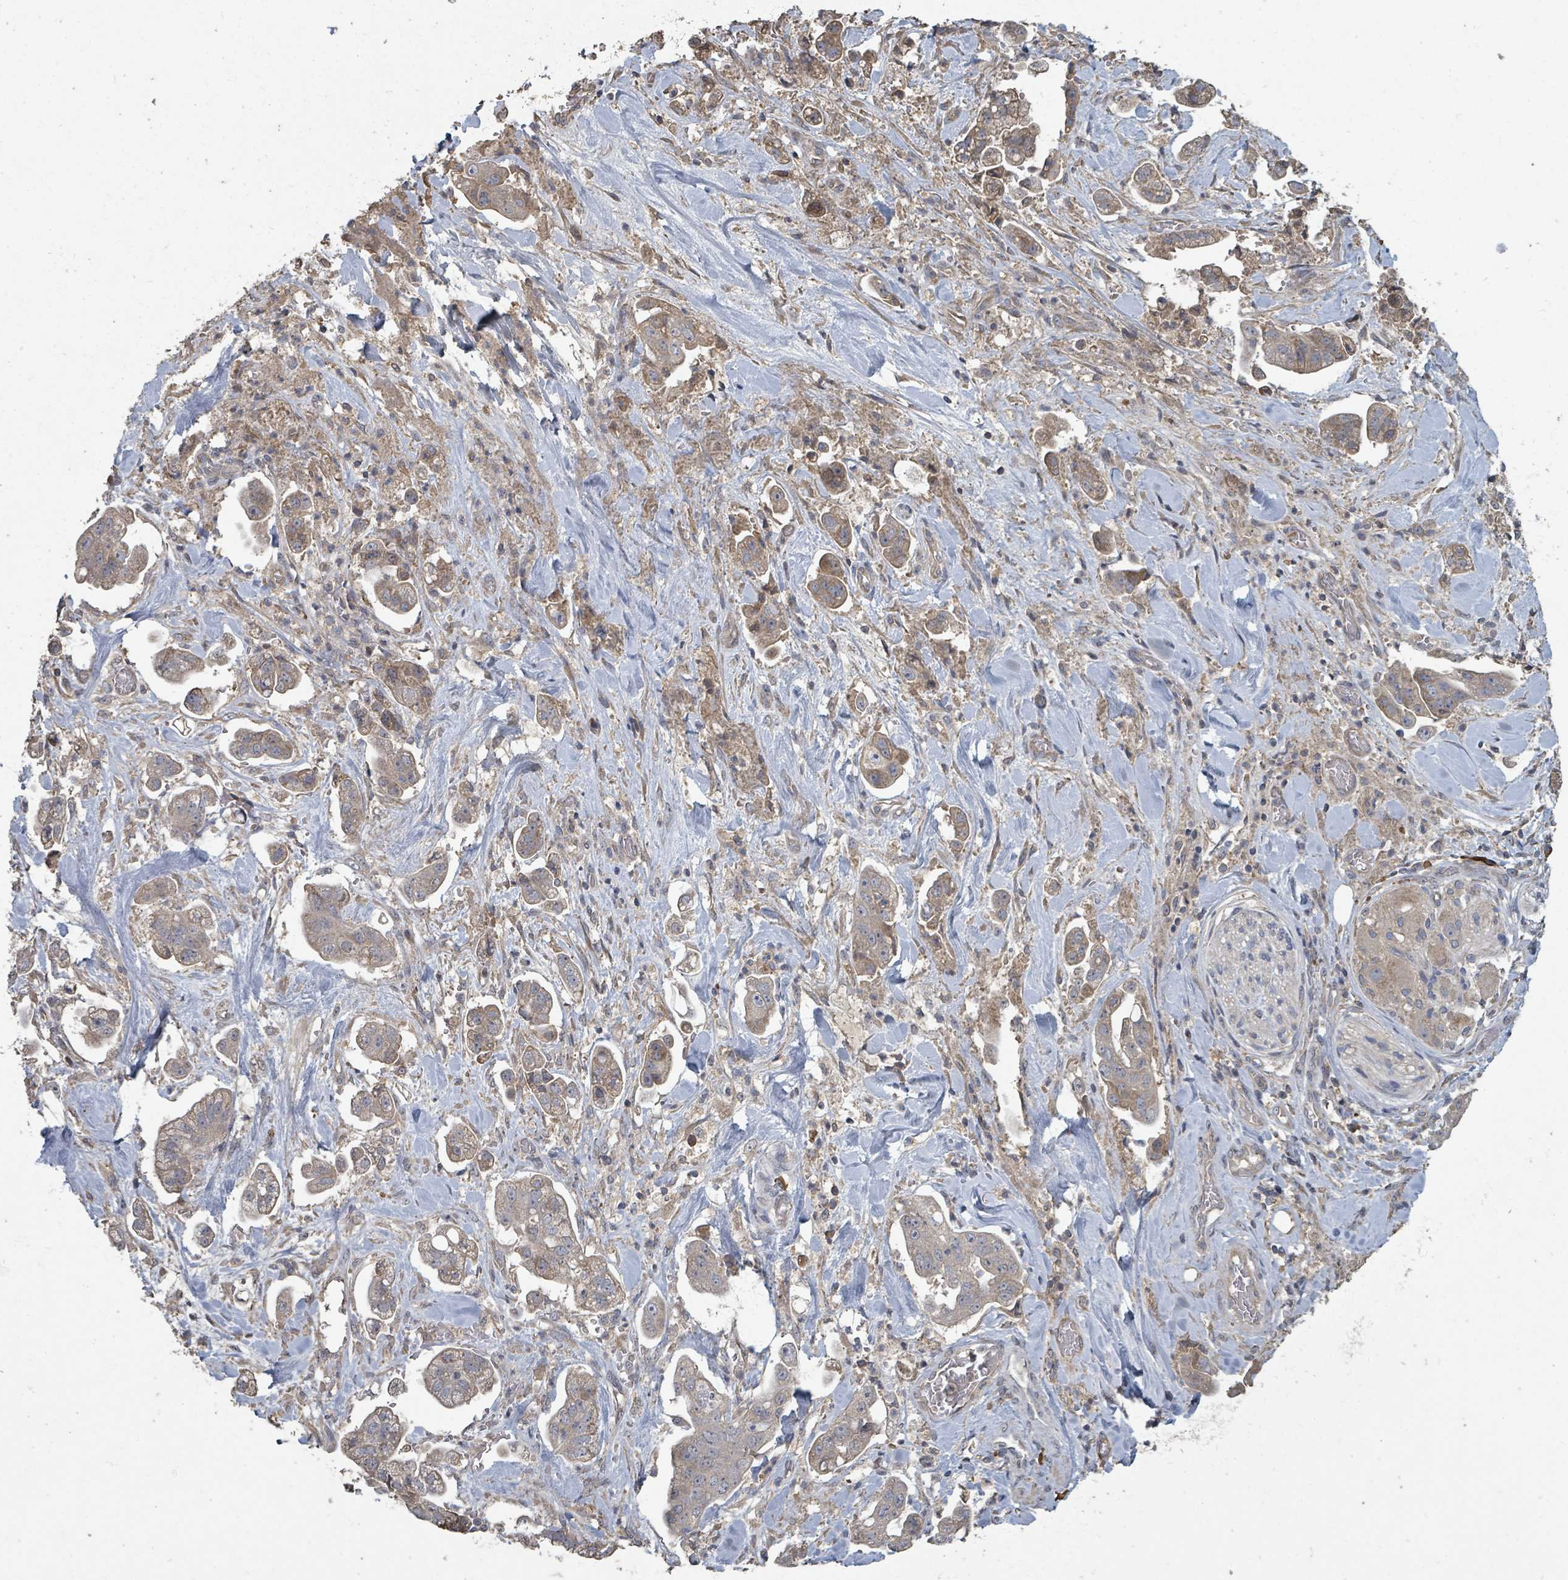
{"staining": {"intensity": "weak", "quantity": "<25%", "location": "cytoplasmic/membranous"}, "tissue": "stomach cancer", "cell_type": "Tumor cells", "image_type": "cancer", "snomed": [{"axis": "morphology", "description": "Adenocarcinoma, NOS"}, {"axis": "topography", "description": "Stomach"}], "caption": "This is an immunohistochemistry histopathology image of human stomach cancer. There is no positivity in tumor cells.", "gene": "WDFY1", "patient": {"sex": "male", "age": 62}}